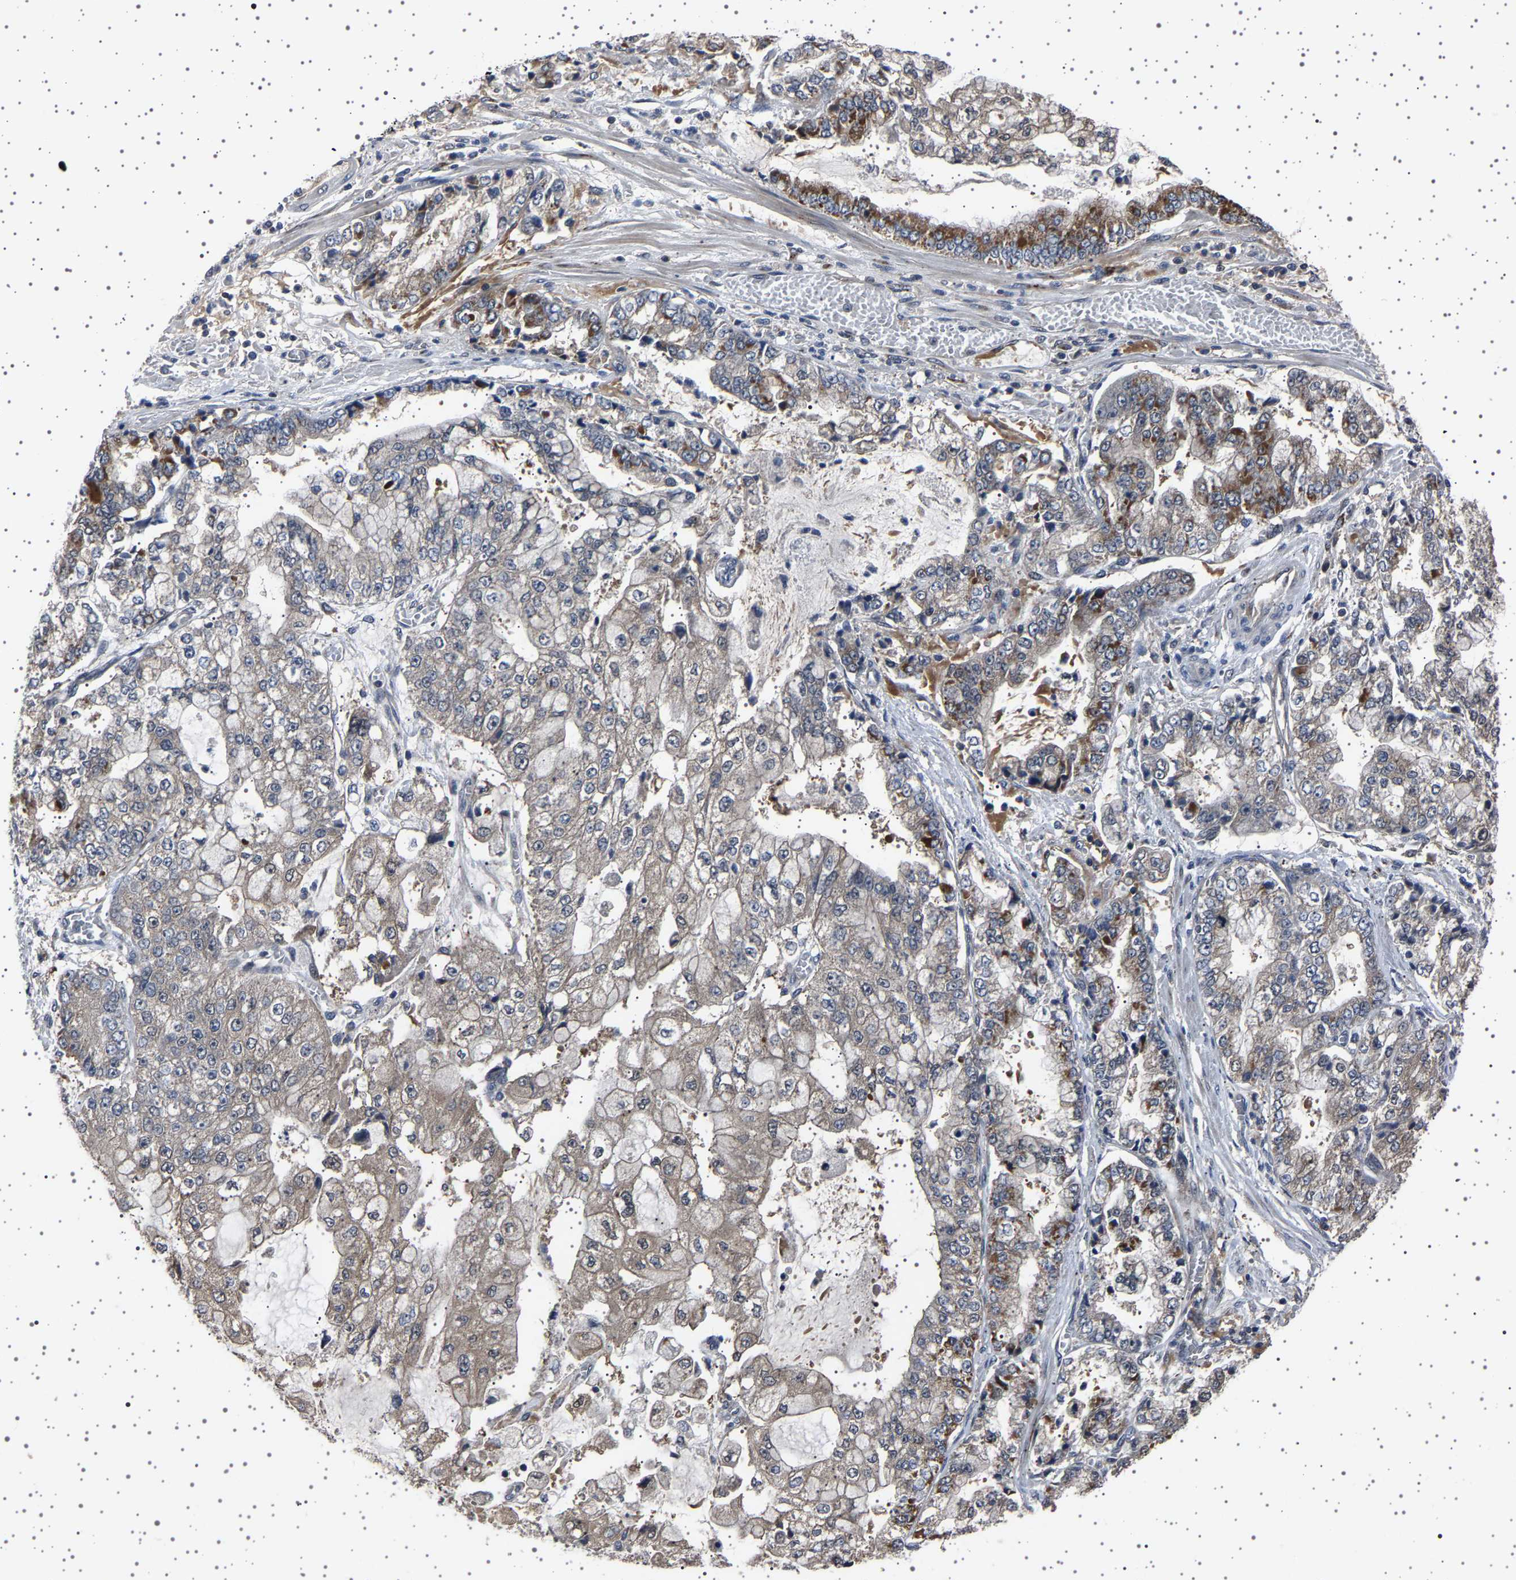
{"staining": {"intensity": "moderate", "quantity": "<25%", "location": "cytoplasmic/membranous"}, "tissue": "stomach cancer", "cell_type": "Tumor cells", "image_type": "cancer", "snomed": [{"axis": "morphology", "description": "Adenocarcinoma, NOS"}, {"axis": "topography", "description": "Stomach"}], "caption": "This is an image of immunohistochemistry staining of stomach adenocarcinoma, which shows moderate staining in the cytoplasmic/membranous of tumor cells.", "gene": "NCKAP1", "patient": {"sex": "male", "age": 76}}